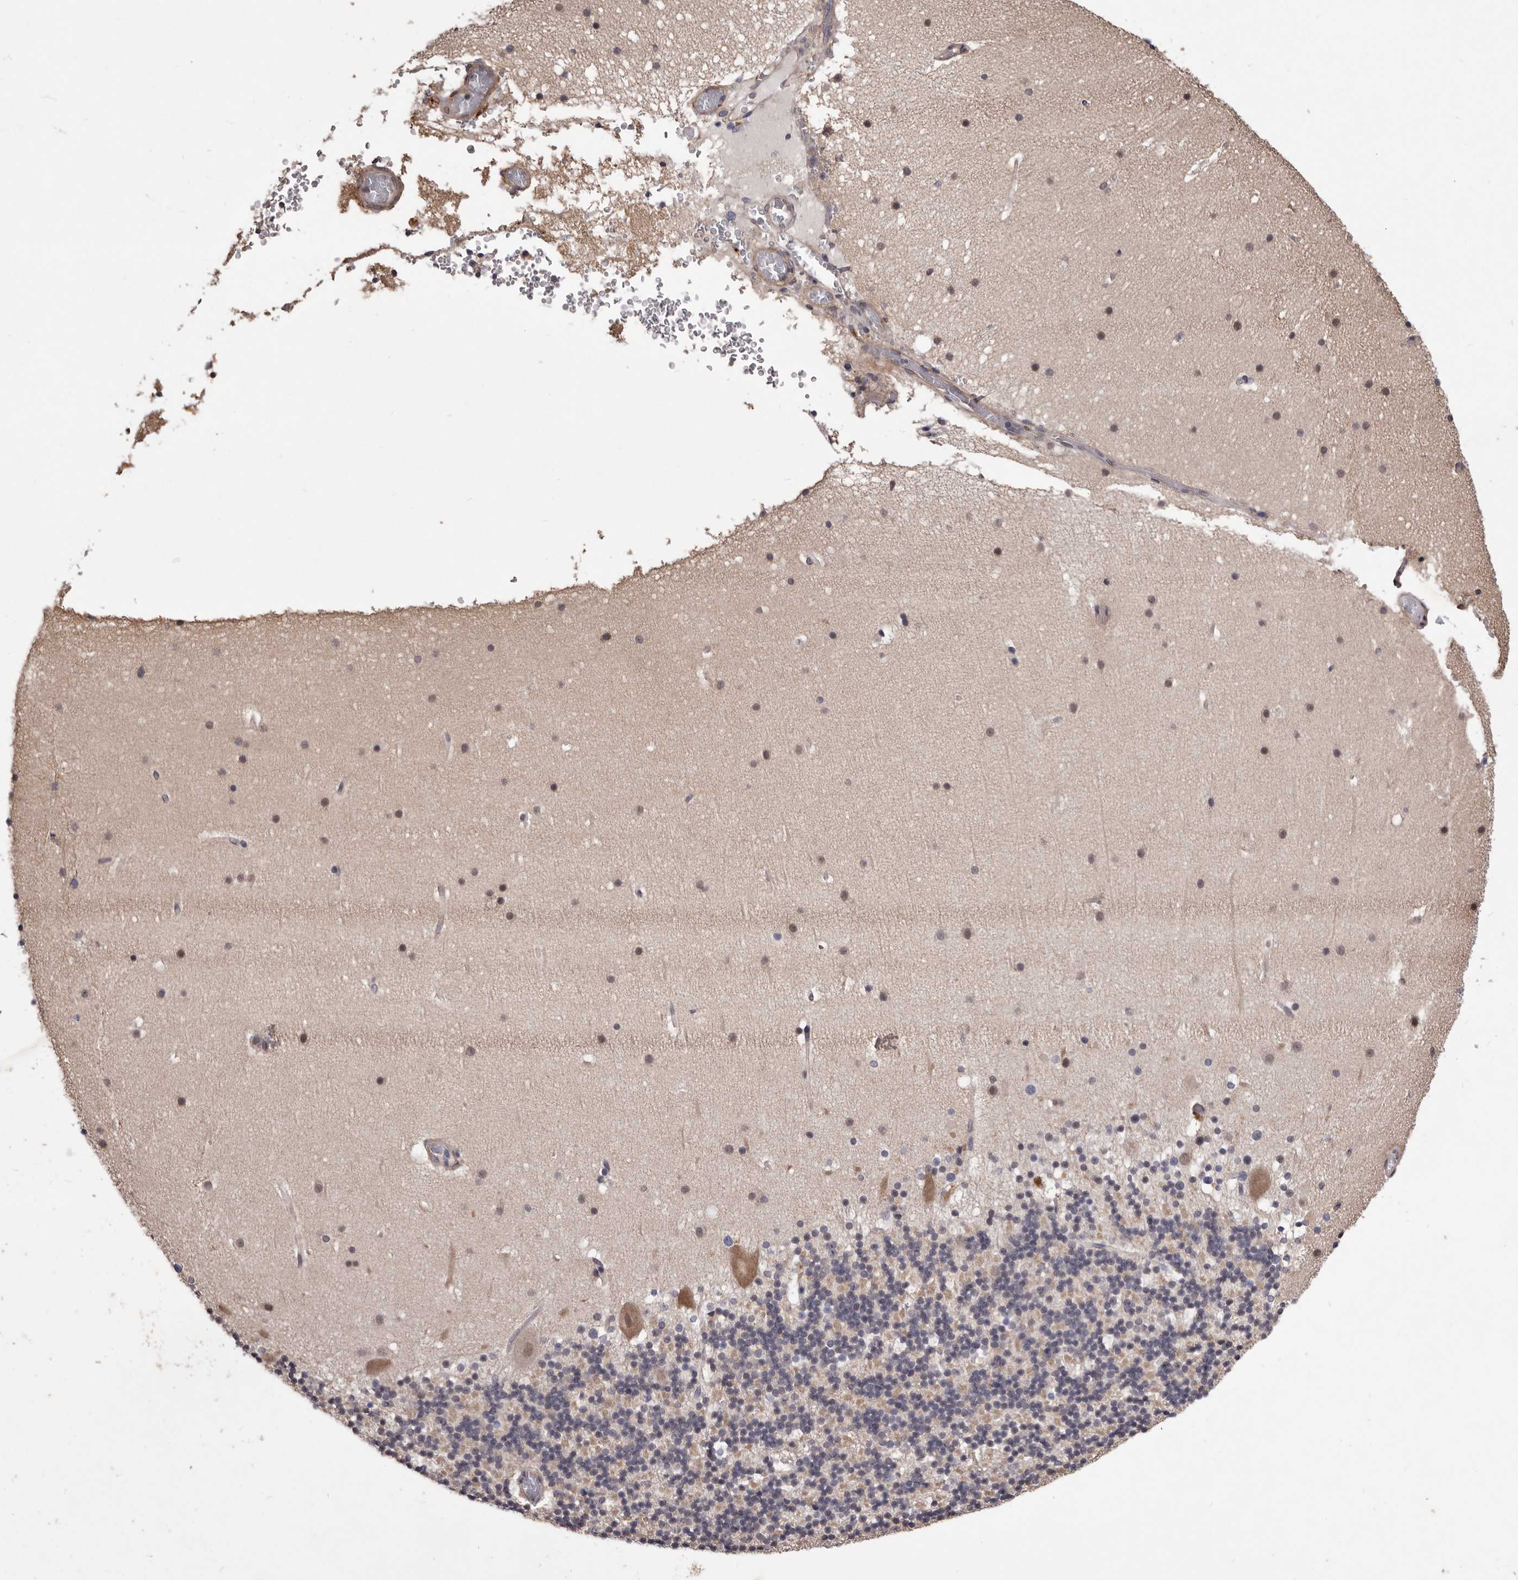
{"staining": {"intensity": "weak", "quantity": "<25%", "location": "cytoplasmic/membranous"}, "tissue": "cerebellum", "cell_type": "Cells in granular layer", "image_type": "normal", "snomed": [{"axis": "morphology", "description": "Normal tissue, NOS"}, {"axis": "topography", "description": "Cerebellum"}], "caption": "This is a image of immunohistochemistry (IHC) staining of unremarkable cerebellum, which shows no expression in cells in granular layer. (Immunohistochemistry, brightfield microscopy, high magnification).", "gene": "CELF3", "patient": {"sex": "male", "age": 57}}